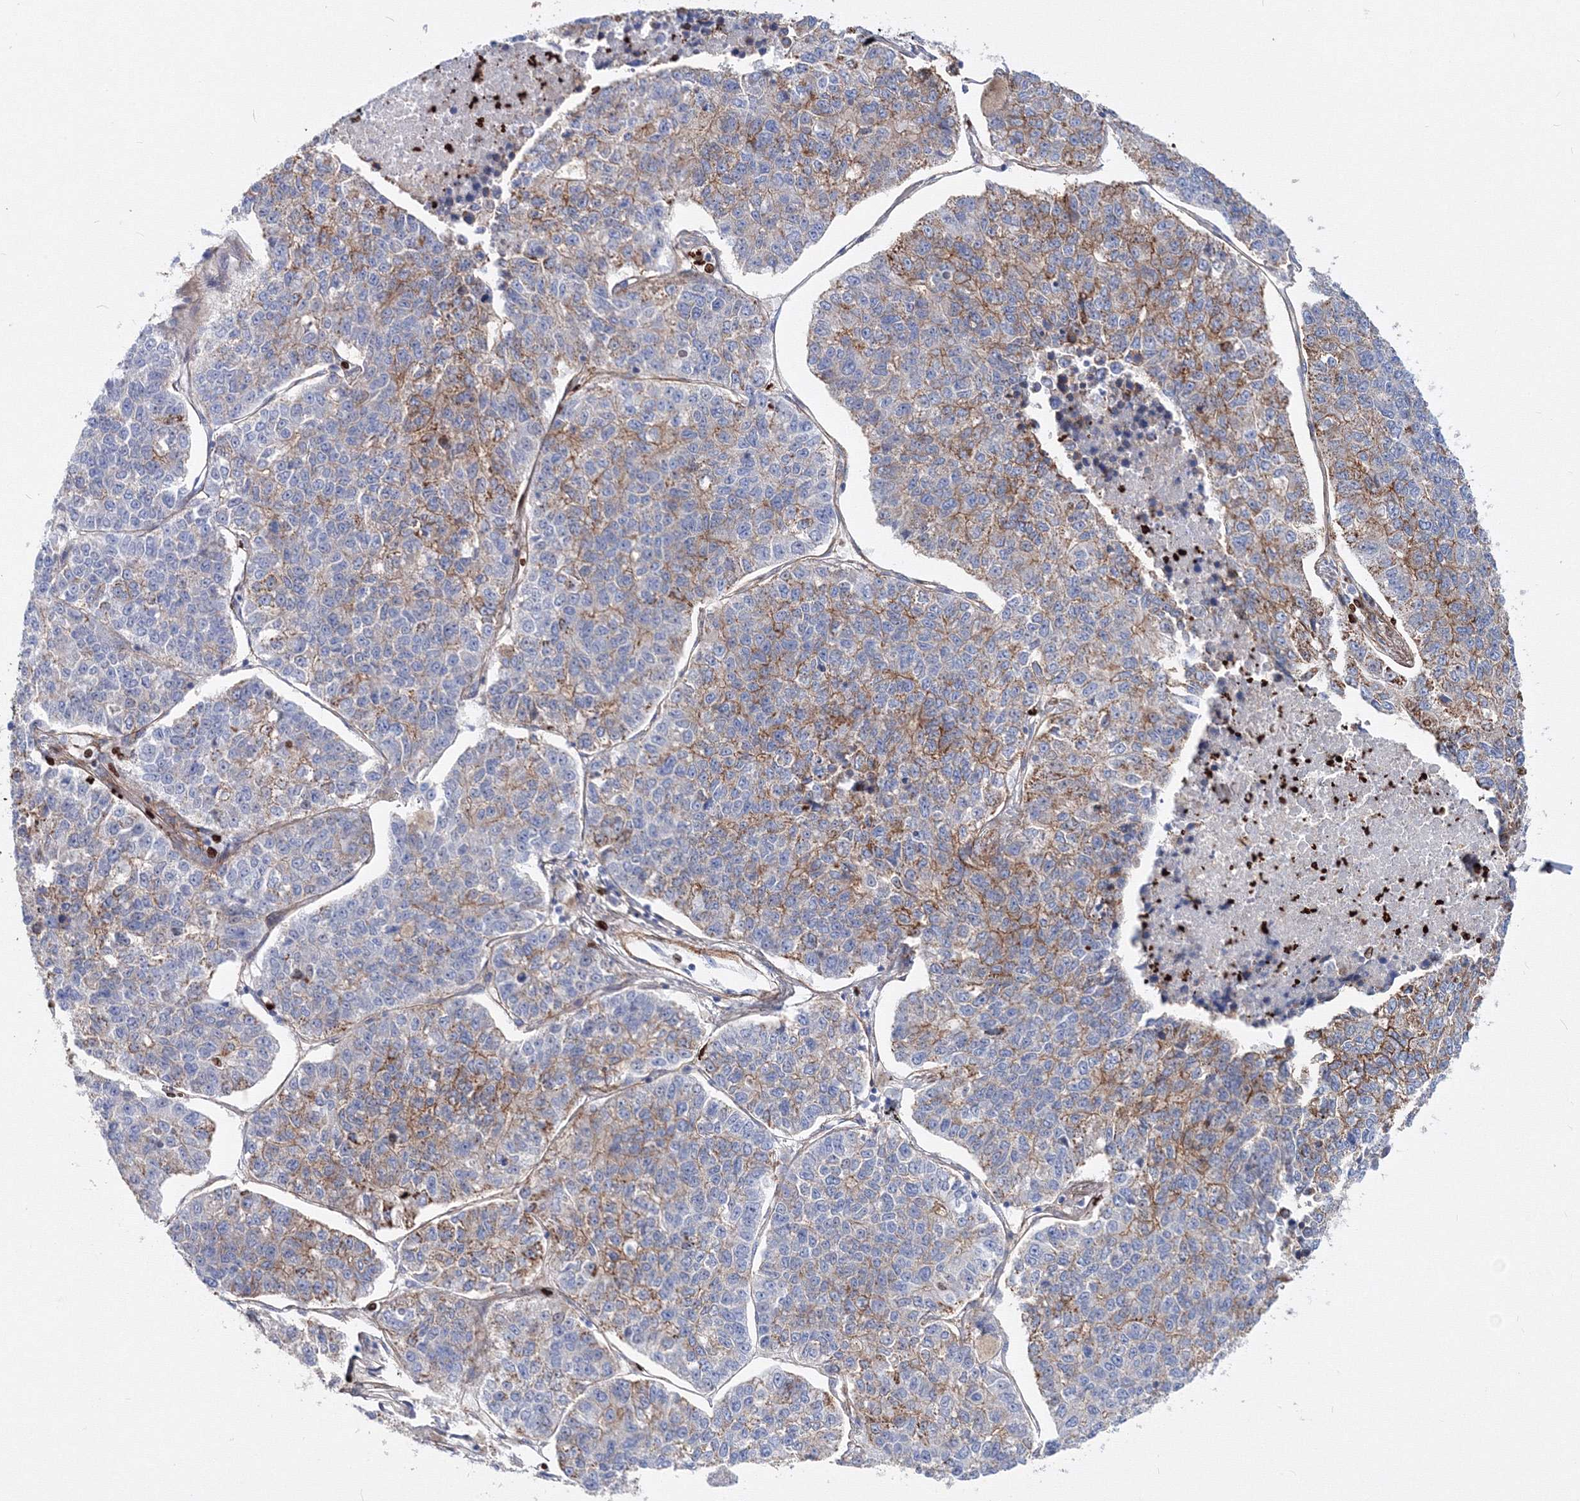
{"staining": {"intensity": "moderate", "quantity": "25%-75%", "location": "cytoplasmic/membranous"}, "tissue": "lung cancer", "cell_type": "Tumor cells", "image_type": "cancer", "snomed": [{"axis": "morphology", "description": "Adenocarcinoma, NOS"}, {"axis": "topography", "description": "Lung"}], "caption": "Lung cancer (adenocarcinoma) tissue reveals moderate cytoplasmic/membranous staining in approximately 25%-75% of tumor cells", "gene": "C11orf52", "patient": {"sex": "male", "age": 49}}